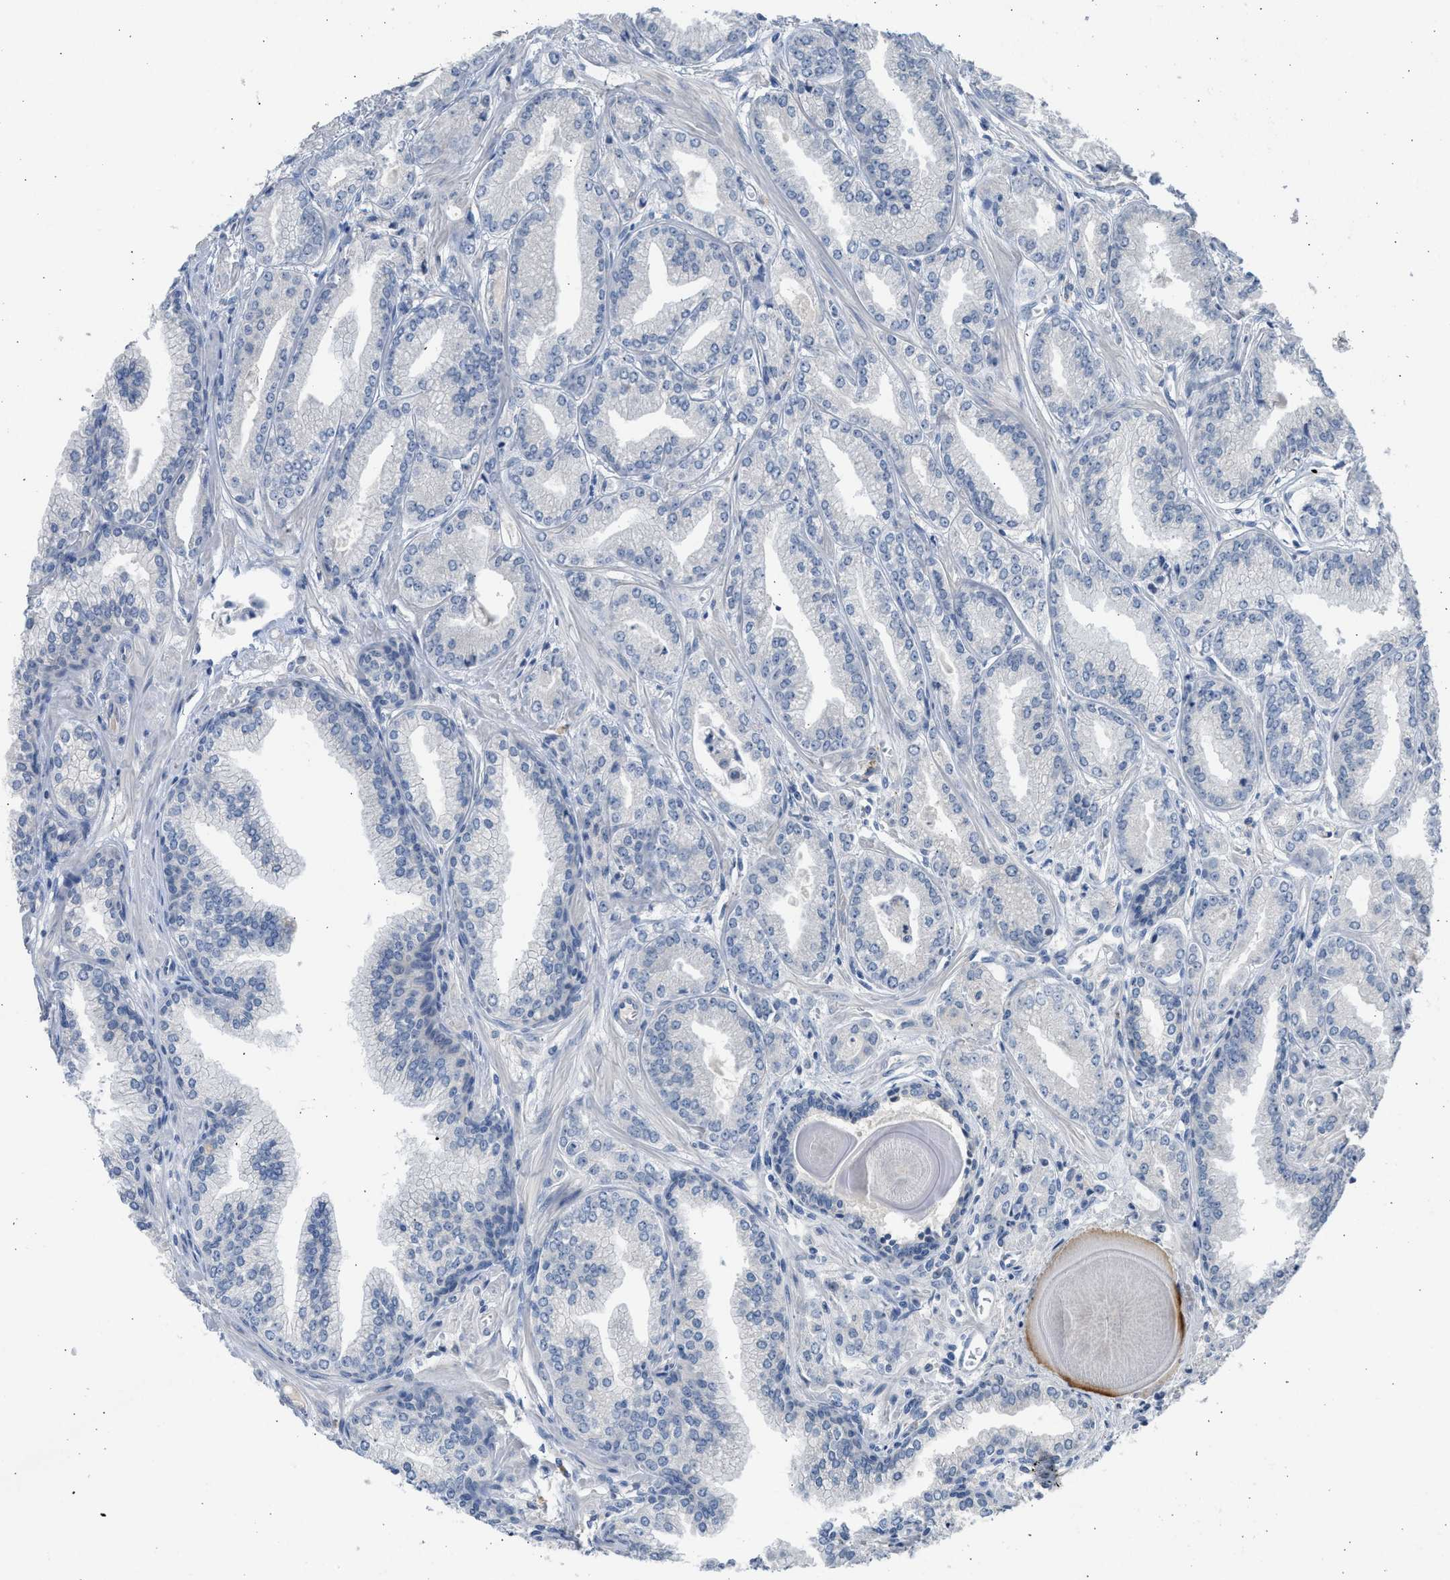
{"staining": {"intensity": "negative", "quantity": "none", "location": "none"}, "tissue": "prostate cancer", "cell_type": "Tumor cells", "image_type": "cancer", "snomed": [{"axis": "morphology", "description": "Adenocarcinoma, Low grade"}, {"axis": "topography", "description": "Prostate"}], "caption": "Immunohistochemical staining of human prostate low-grade adenocarcinoma shows no significant staining in tumor cells.", "gene": "SULT2A1", "patient": {"sex": "male", "age": 52}}